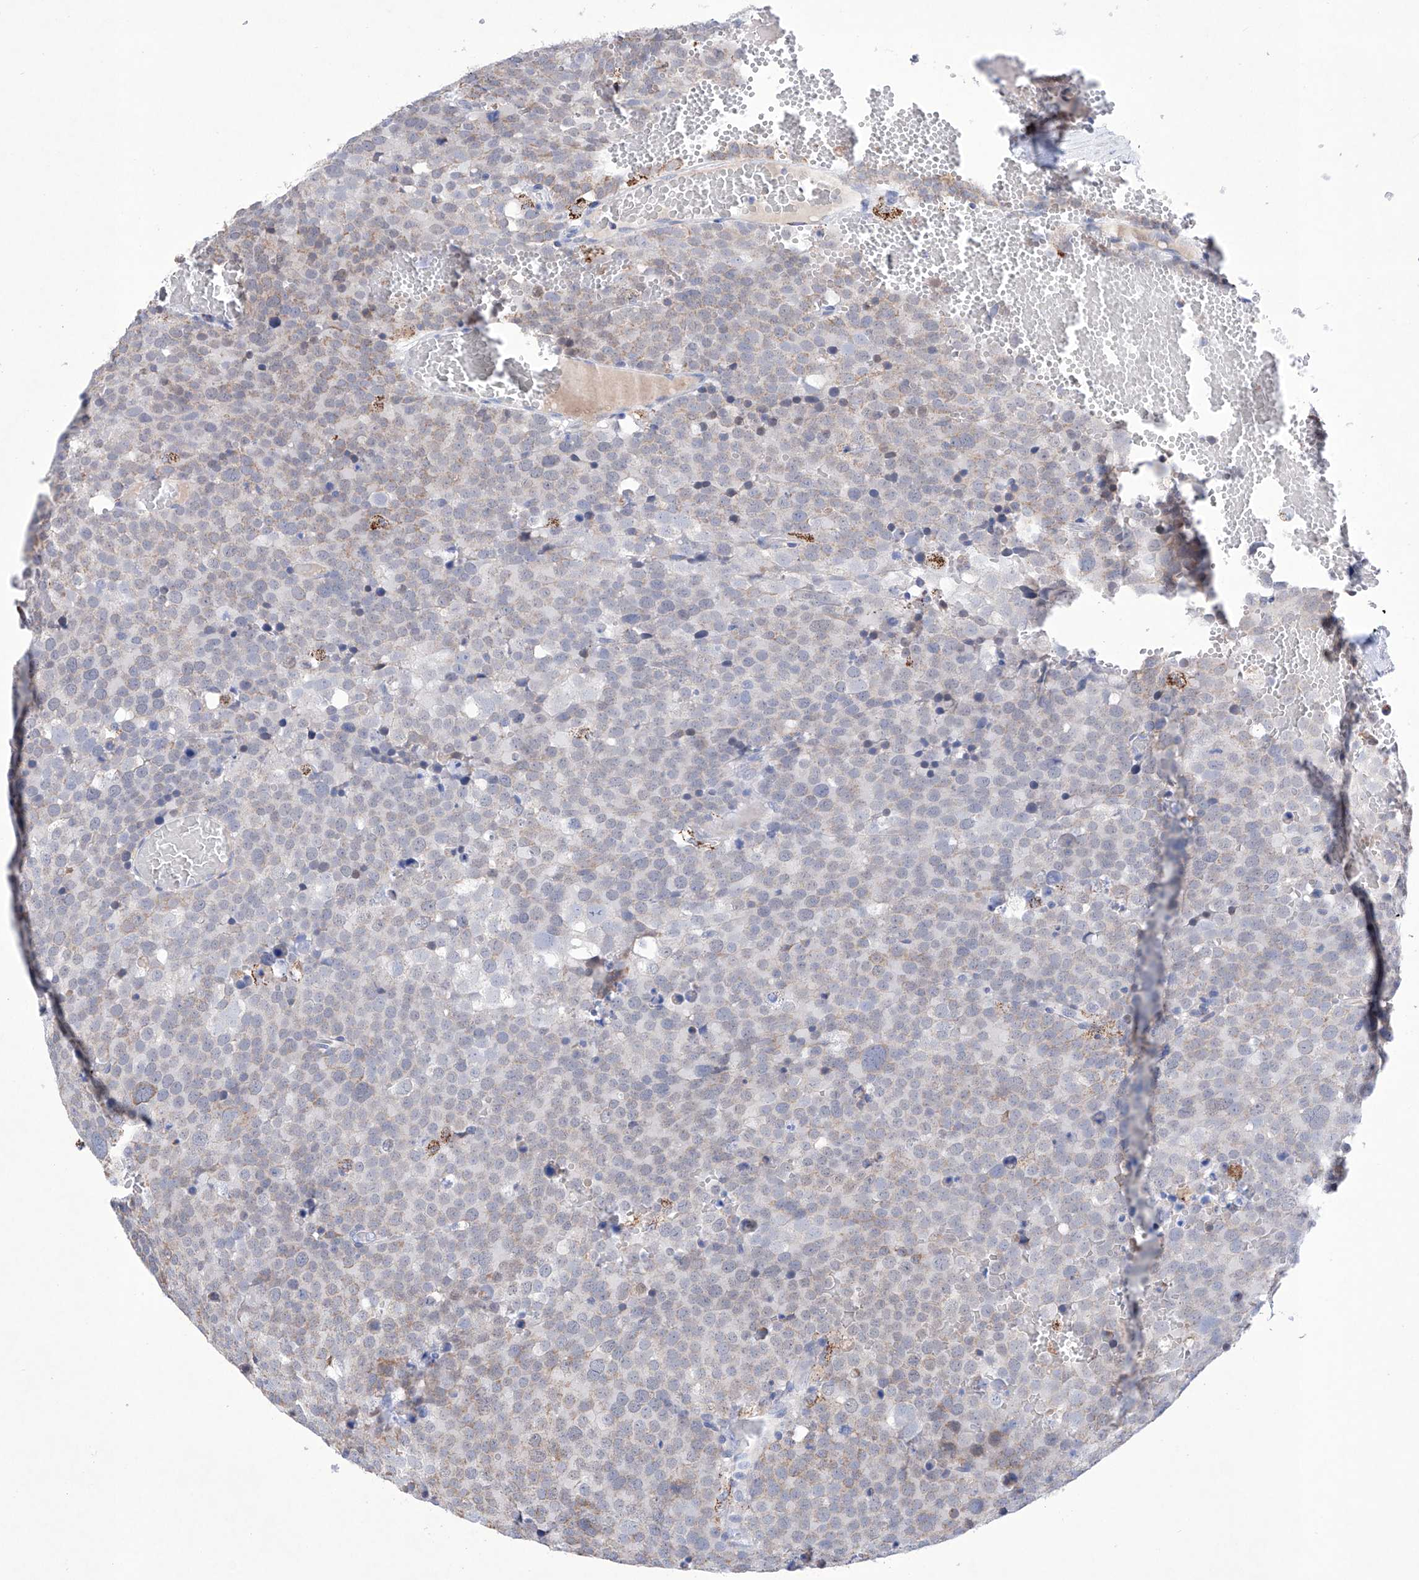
{"staining": {"intensity": "weak", "quantity": "<25%", "location": "cytoplasmic/membranous"}, "tissue": "testis cancer", "cell_type": "Tumor cells", "image_type": "cancer", "snomed": [{"axis": "morphology", "description": "Seminoma, NOS"}, {"axis": "topography", "description": "Testis"}], "caption": "Immunohistochemistry of human seminoma (testis) demonstrates no expression in tumor cells.", "gene": "NRROS", "patient": {"sex": "male", "age": 71}}